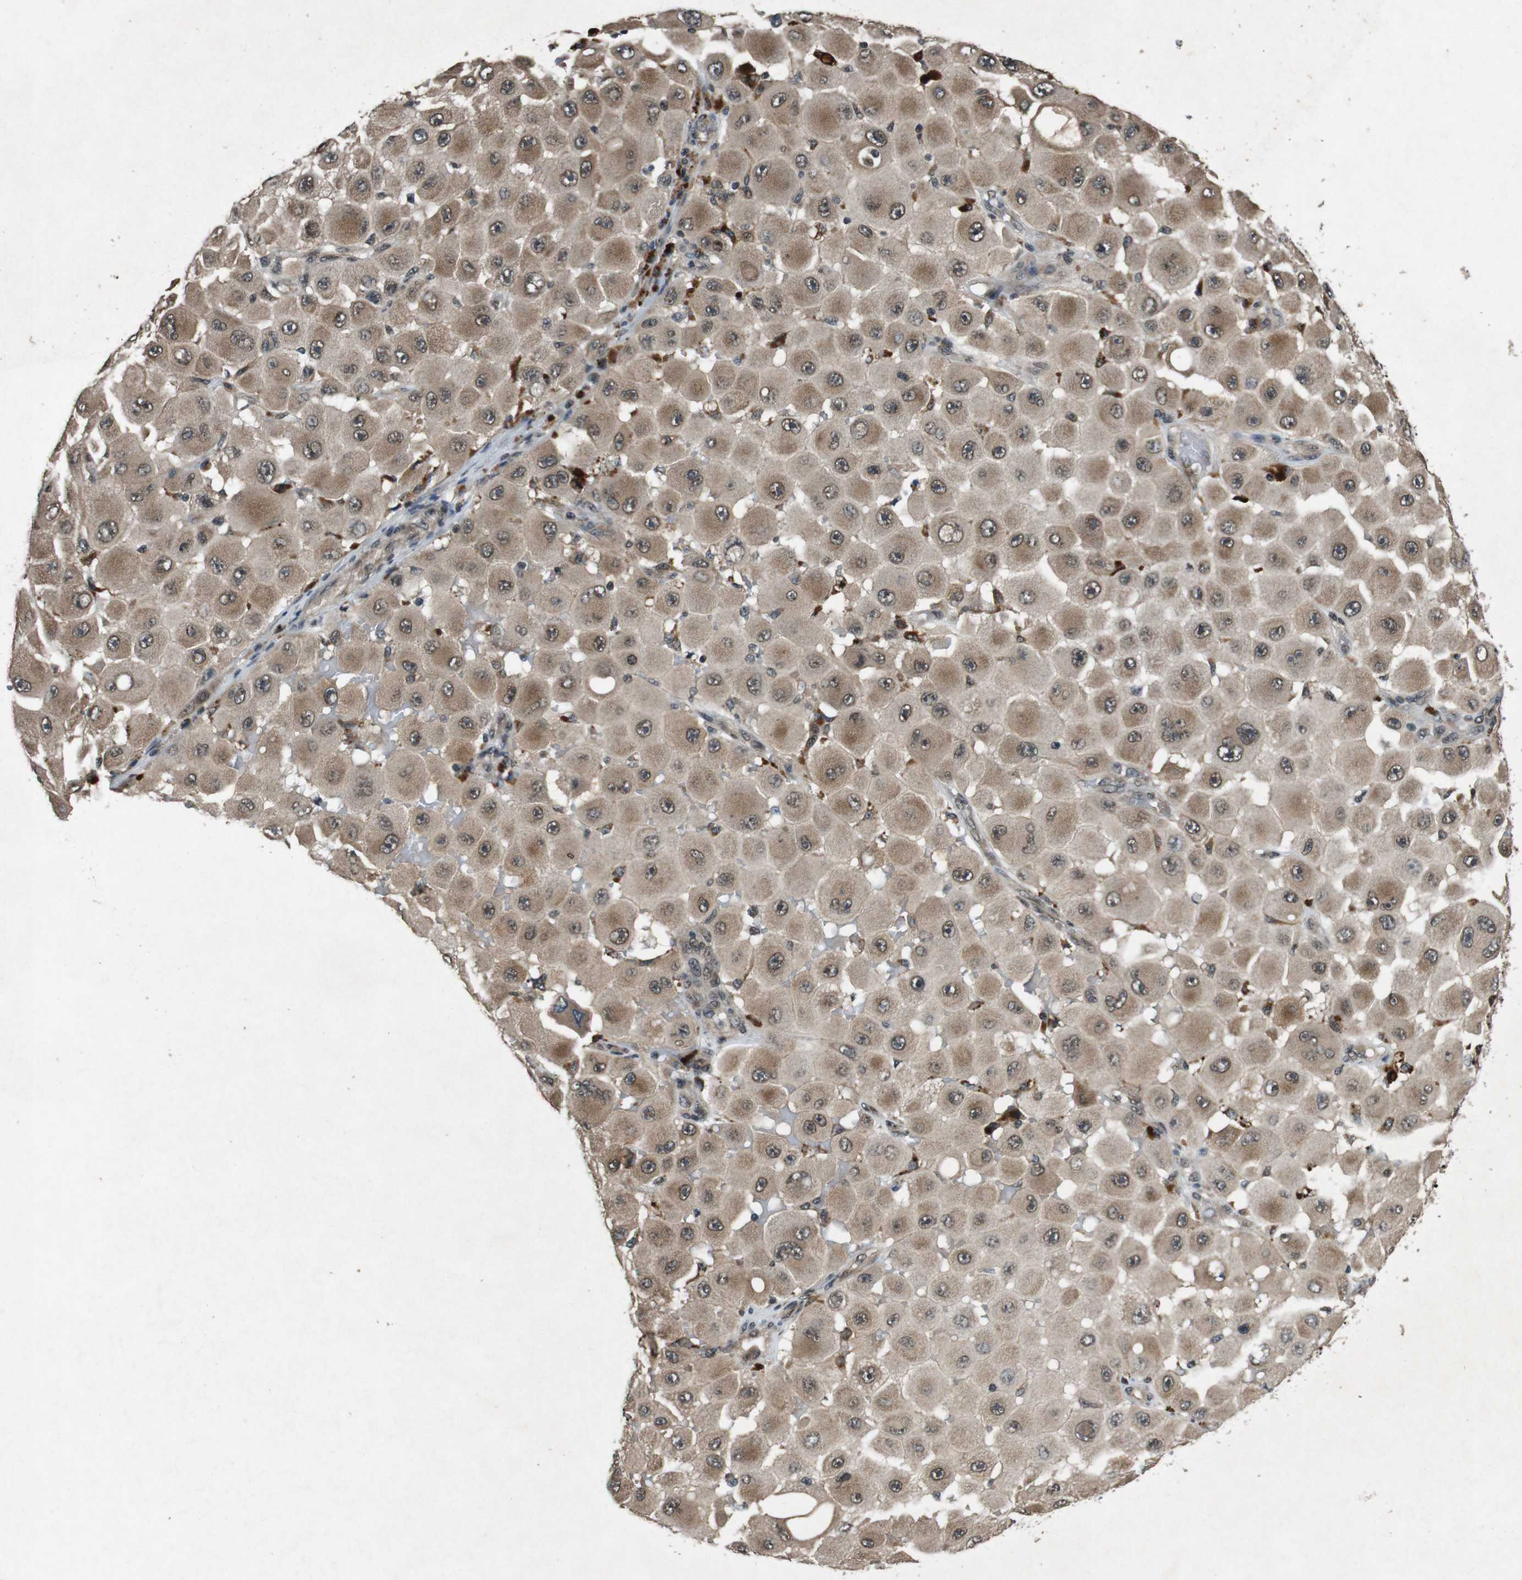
{"staining": {"intensity": "moderate", "quantity": ">75%", "location": "cytoplasmic/membranous,nuclear"}, "tissue": "melanoma", "cell_type": "Tumor cells", "image_type": "cancer", "snomed": [{"axis": "morphology", "description": "Malignant melanoma, NOS"}, {"axis": "topography", "description": "Skin"}], "caption": "Immunohistochemistry histopathology image of melanoma stained for a protein (brown), which exhibits medium levels of moderate cytoplasmic/membranous and nuclear staining in about >75% of tumor cells.", "gene": "SOCS1", "patient": {"sex": "female", "age": 81}}